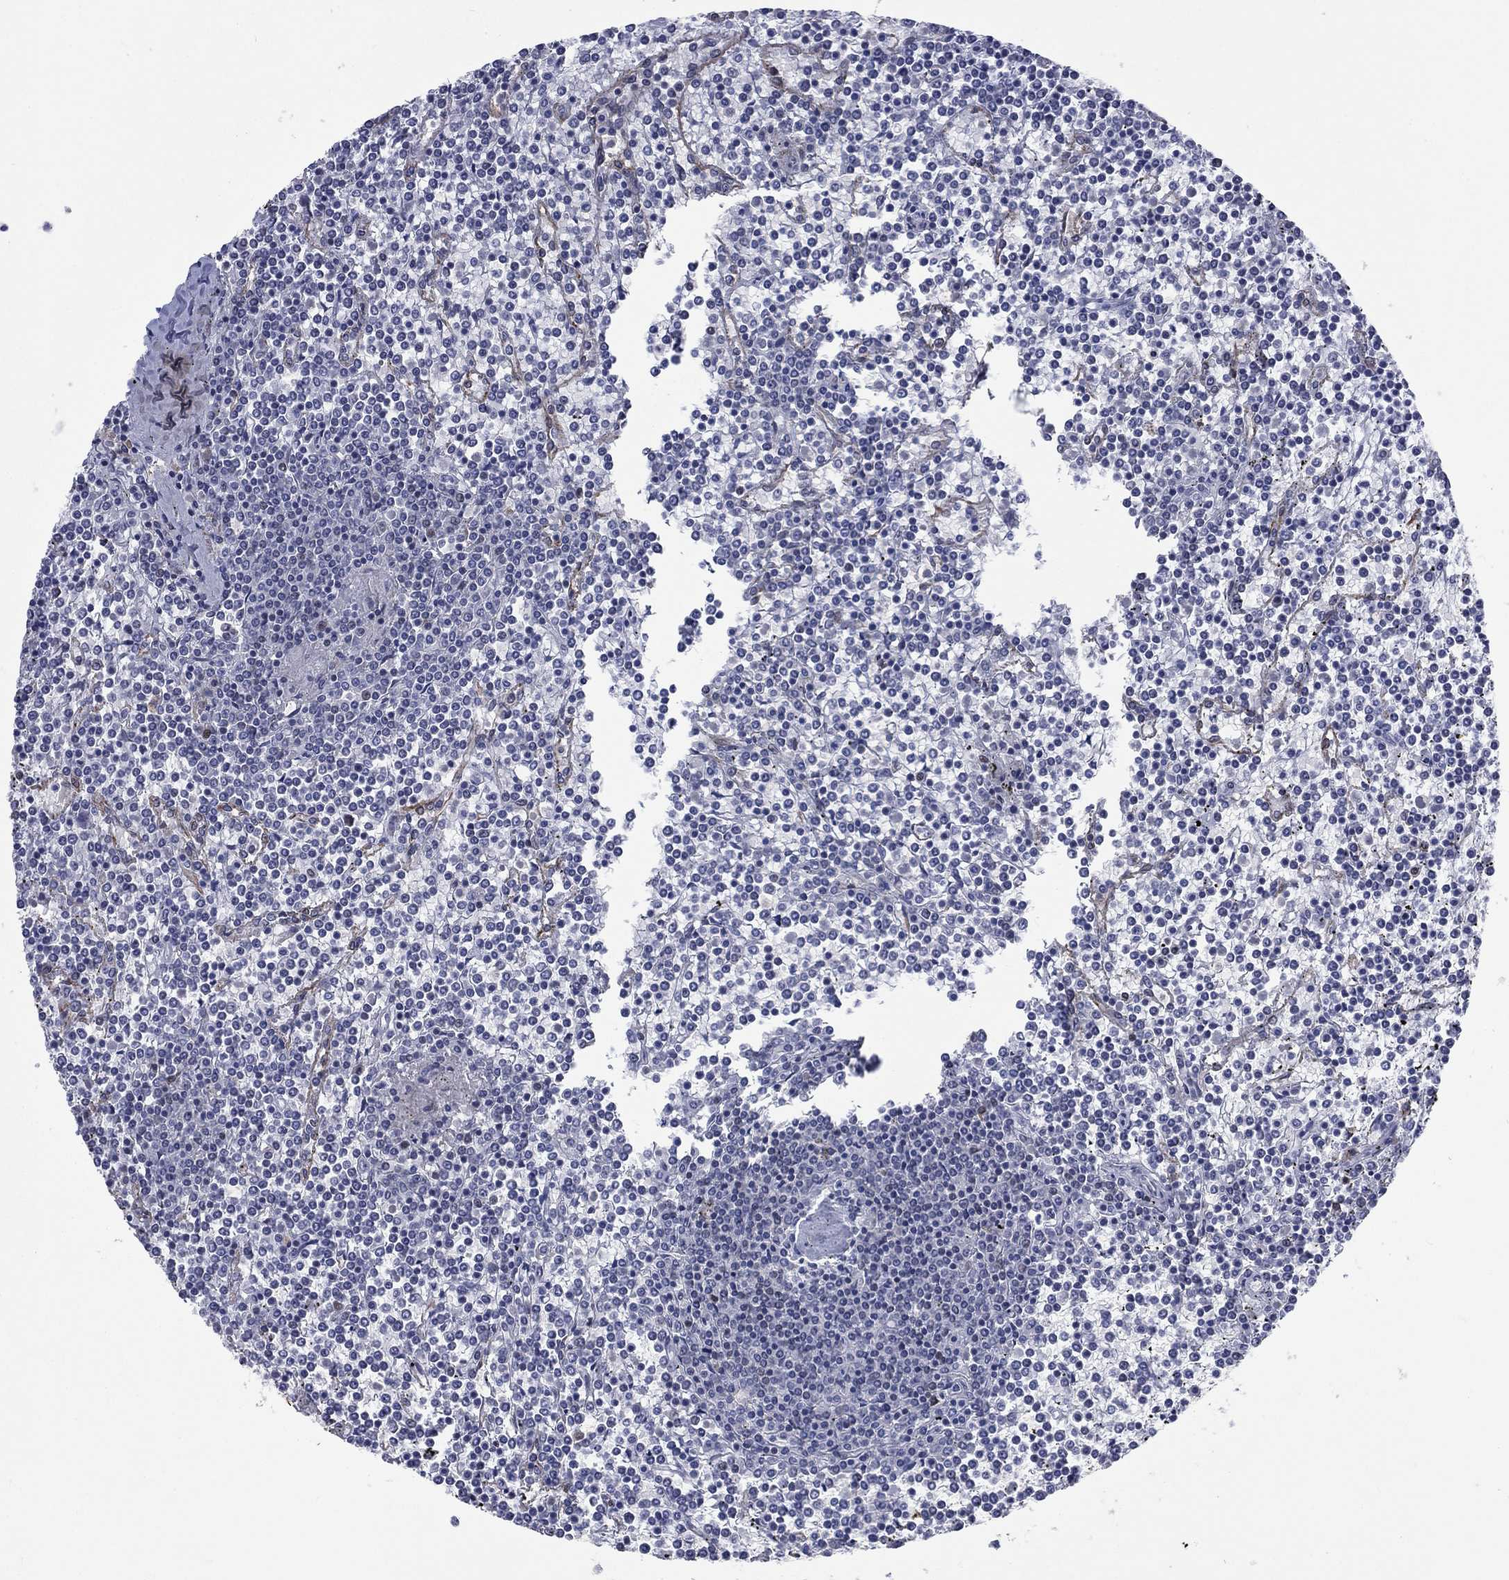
{"staining": {"intensity": "negative", "quantity": "none", "location": "none"}, "tissue": "lymphoma", "cell_type": "Tumor cells", "image_type": "cancer", "snomed": [{"axis": "morphology", "description": "Malignant lymphoma, non-Hodgkin's type, Low grade"}, {"axis": "topography", "description": "Spleen"}], "caption": "Immunohistochemistry (IHC) image of malignant lymphoma, non-Hodgkin's type (low-grade) stained for a protein (brown), which reveals no positivity in tumor cells.", "gene": "HCFC1", "patient": {"sex": "female", "age": 19}}